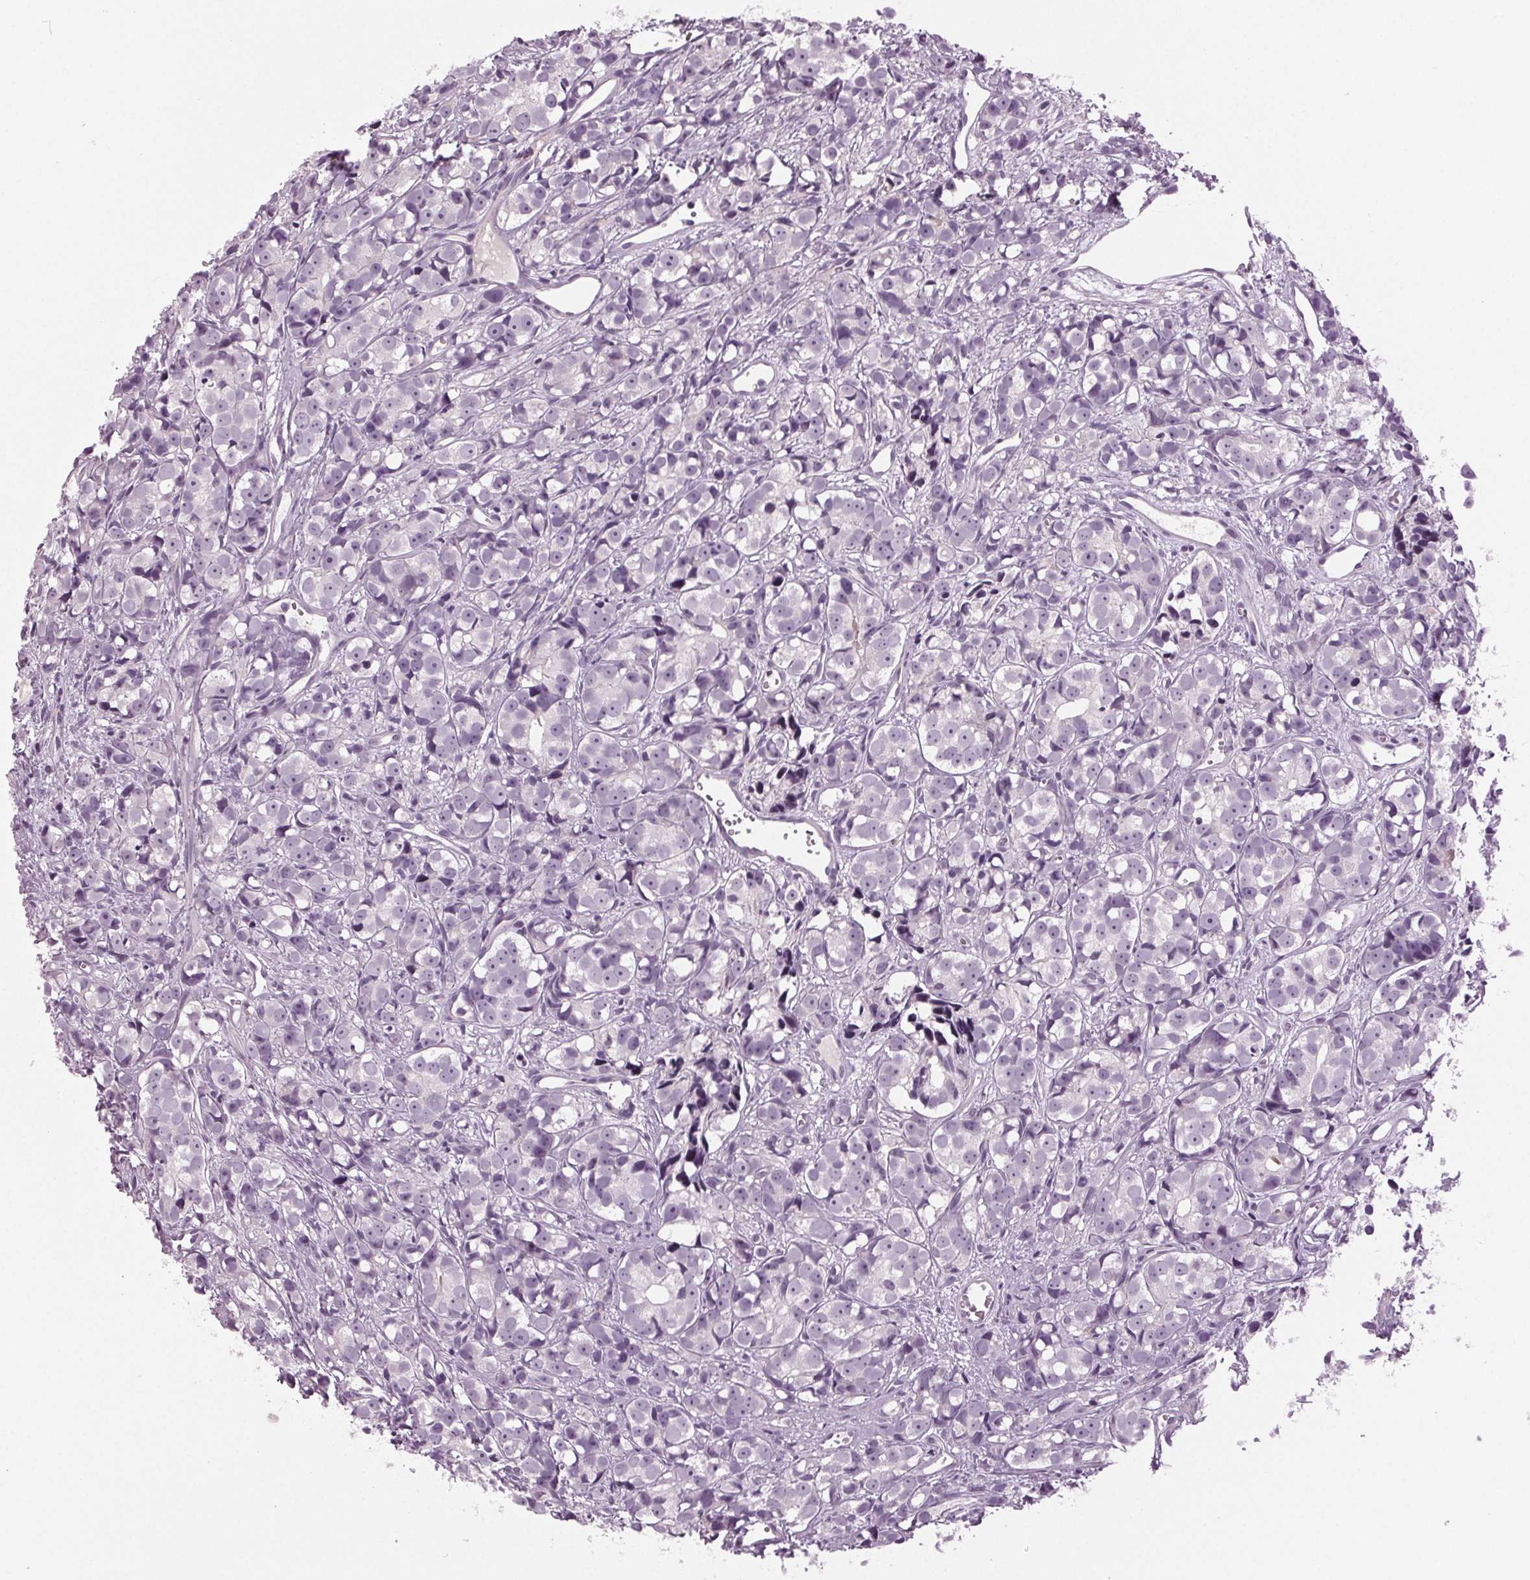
{"staining": {"intensity": "negative", "quantity": "none", "location": "none"}, "tissue": "prostate cancer", "cell_type": "Tumor cells", "image_type": "cancer", "snomed": [{"axis": "morphology", "description": "Adenocarcinoma, High grade"}, {"axis": "topography", "description": "Prostate"}], "caption": "IHC of human adenocarcinoma (high-grade) (prostate) exhibits no positivity in tumor cells.", "gene": "DNAH12", "patient": {"sex": "male", "age": 77}}